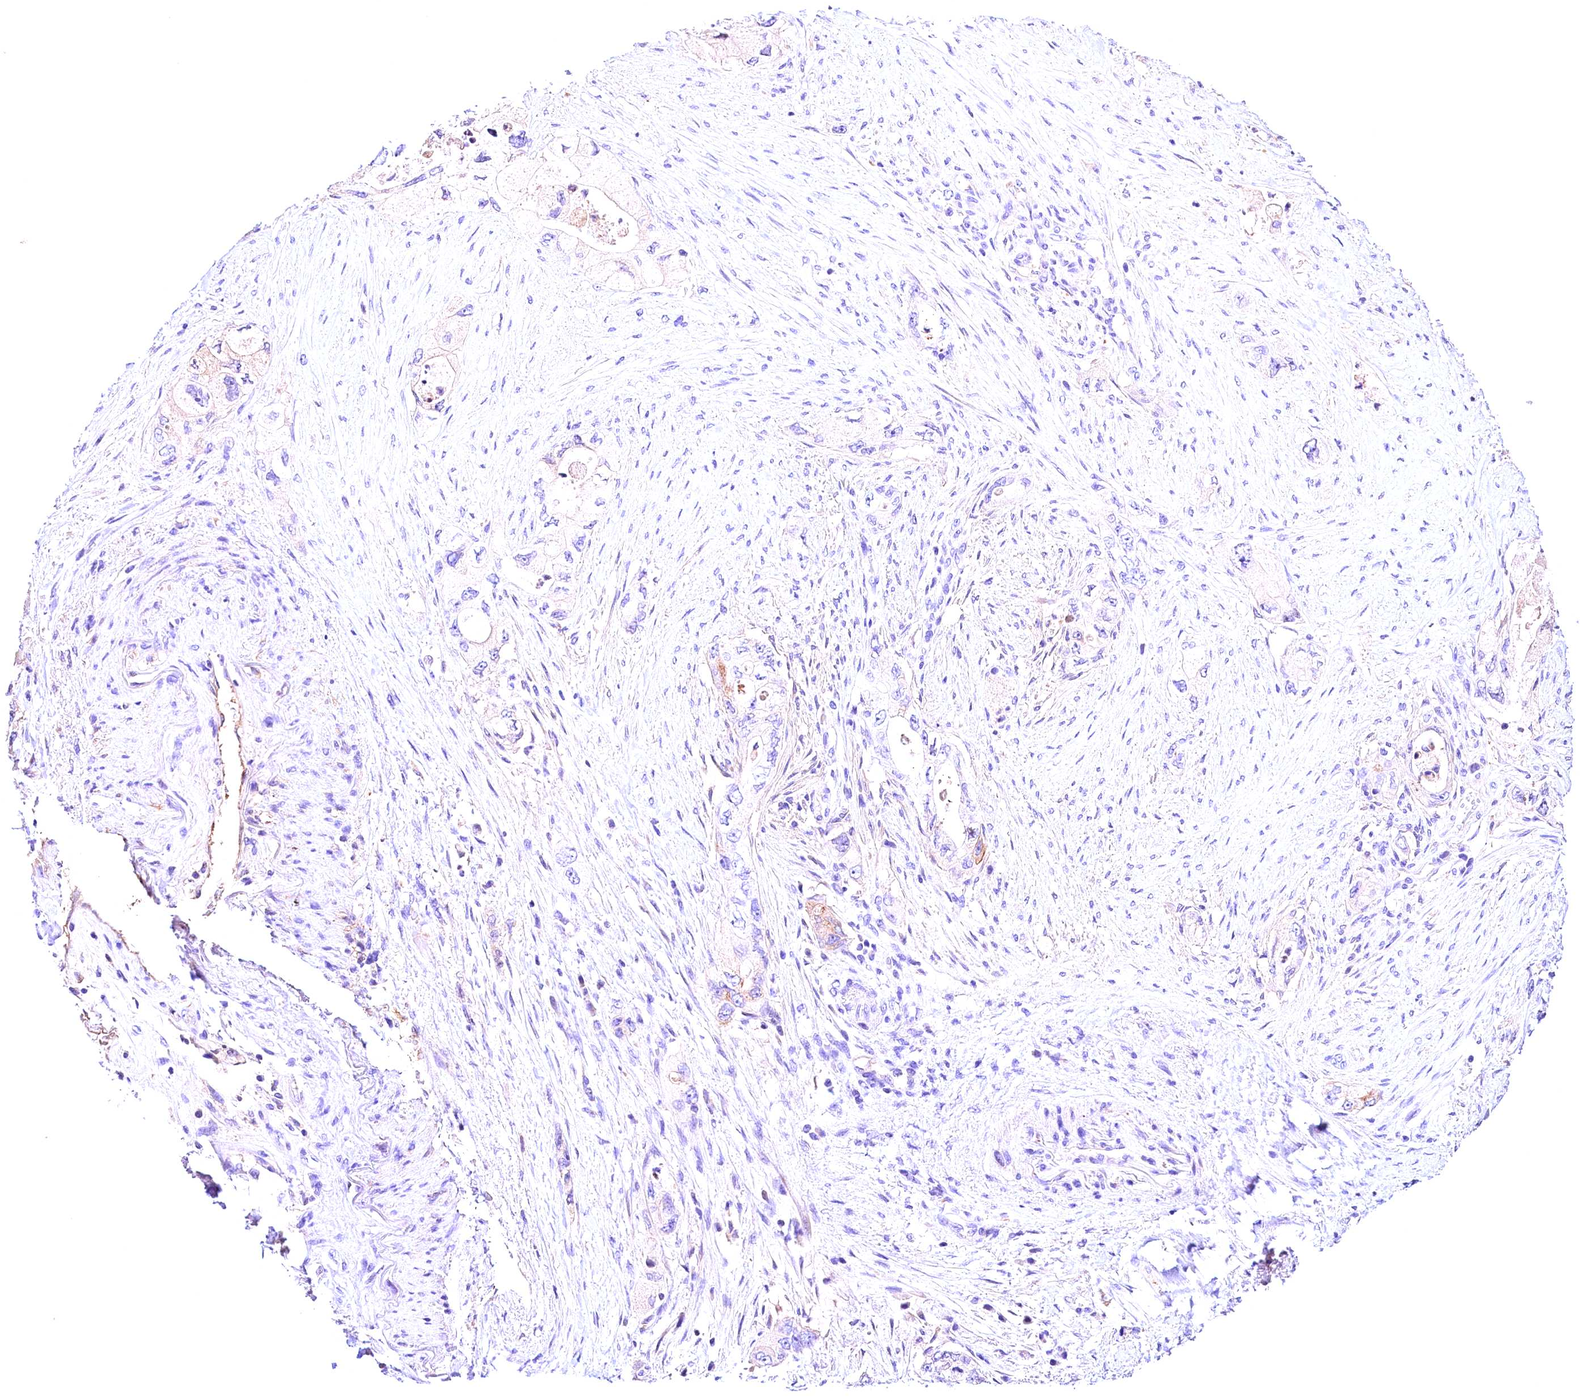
{"staining": {"intensity": "negative", "quantity": "none", "location": "none"}, "tissue": "pancreatic cancer", "cell_type": "Tumor cells", "image_type": "cancer", "snomed": [{"axis": "morphology", "description": "Adenocarcinoma, NOS"}, {"axis": "topography", "description": "Pancreas"}], "caption": "Pancreatic adenocarcinoma was stained to show a protein in brown. There is no significant staining in tumor cells.", "gene": "ARMC6", "patient": {"sex": "female", "age": 73}}